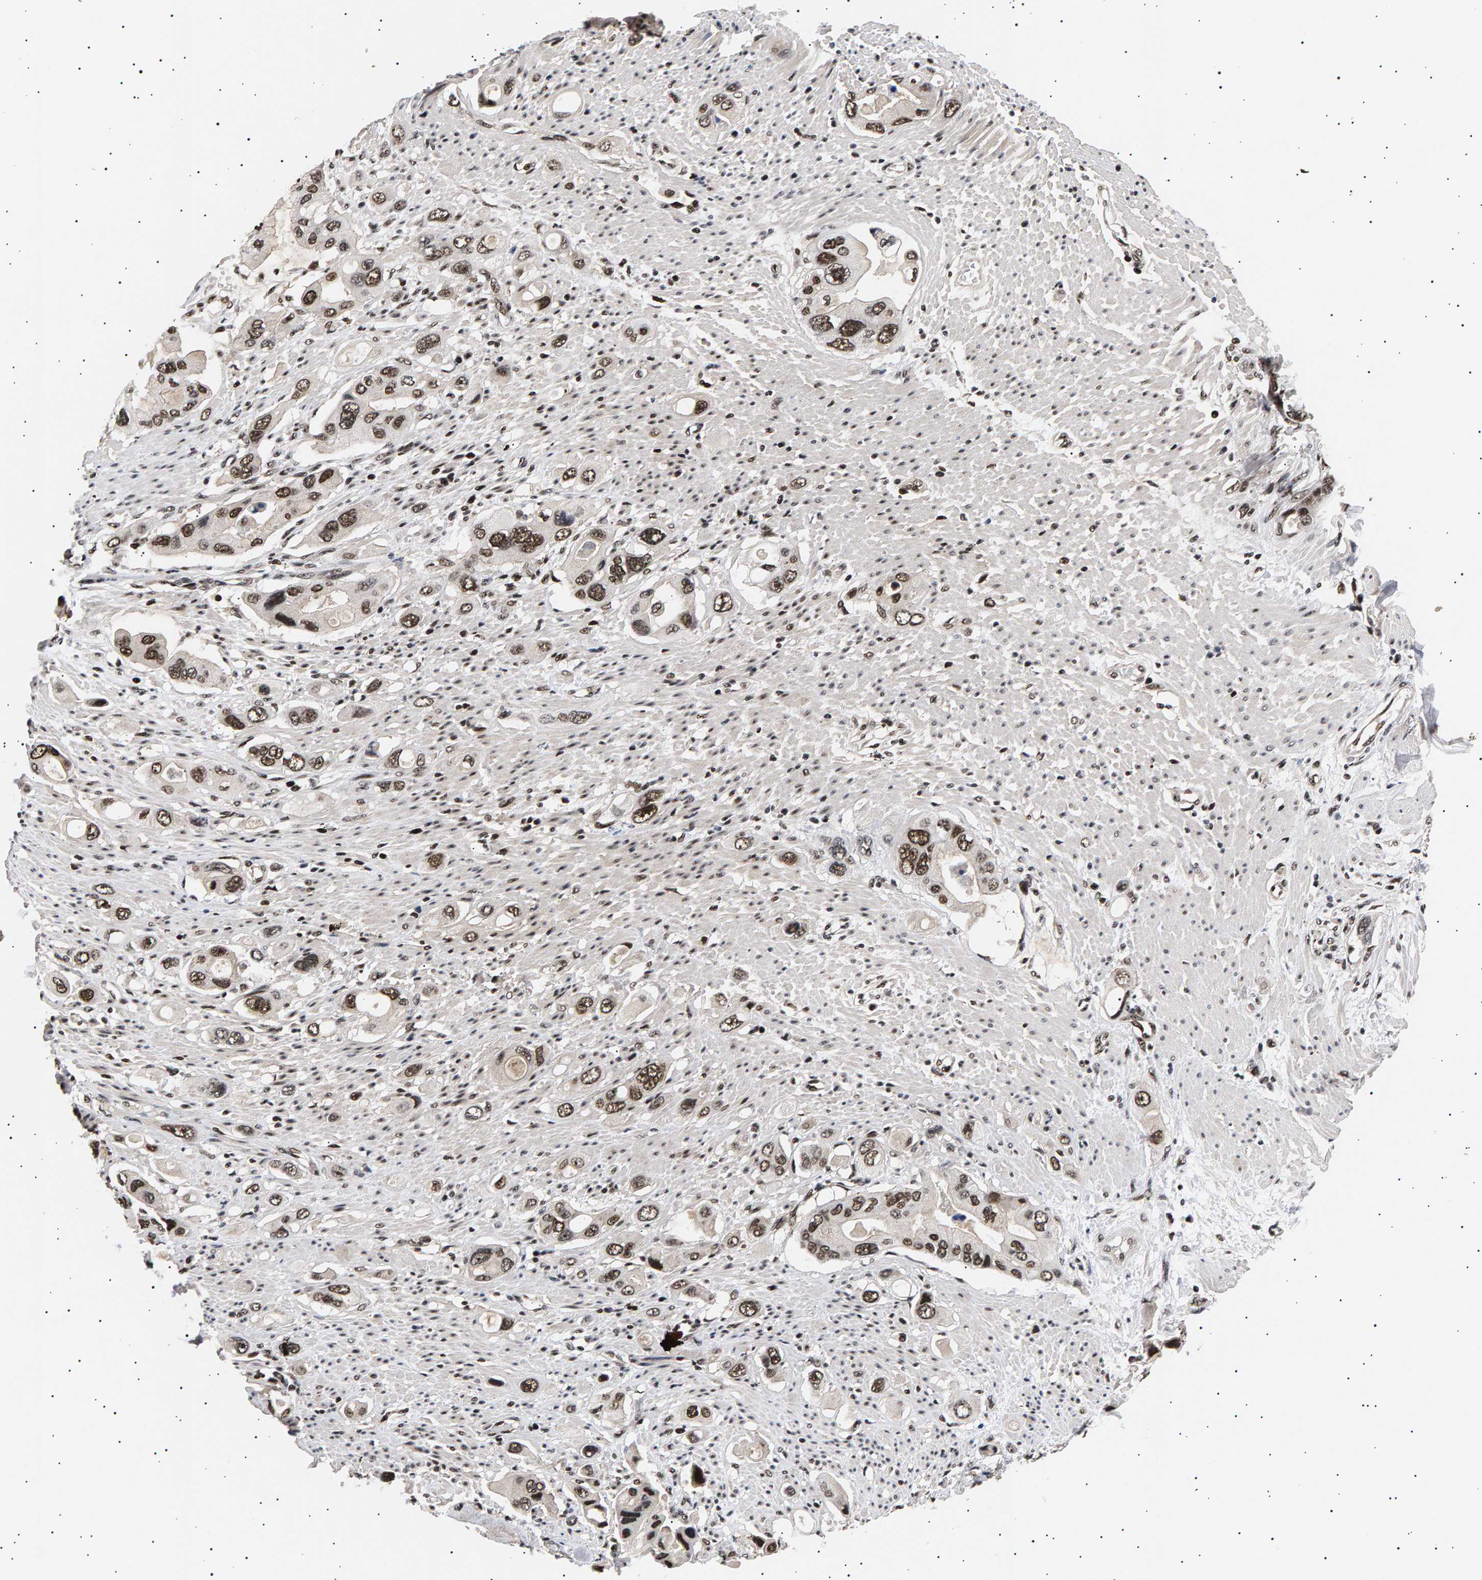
{"staining": {"intensity": "strong", "quantity": ">75%", "location": "nuclear"}, "tissue": "pancreatic cancer", "cell_type": "Tumor cells", "image_type": "cancer", "snomed": [{"axis": "morphology", "description": "Adenocarcinoma, NOS"}, {"axis": "topography", "description": "Pancreas"}], "caption": "There is high levels of strong nuclear expression in tumor cells of pancreatic cancer, as demonstrated by immunohistochemical staining (brown color).", "gene": "ANKRD40", "patient": {"sex": "female", "age": 56}}